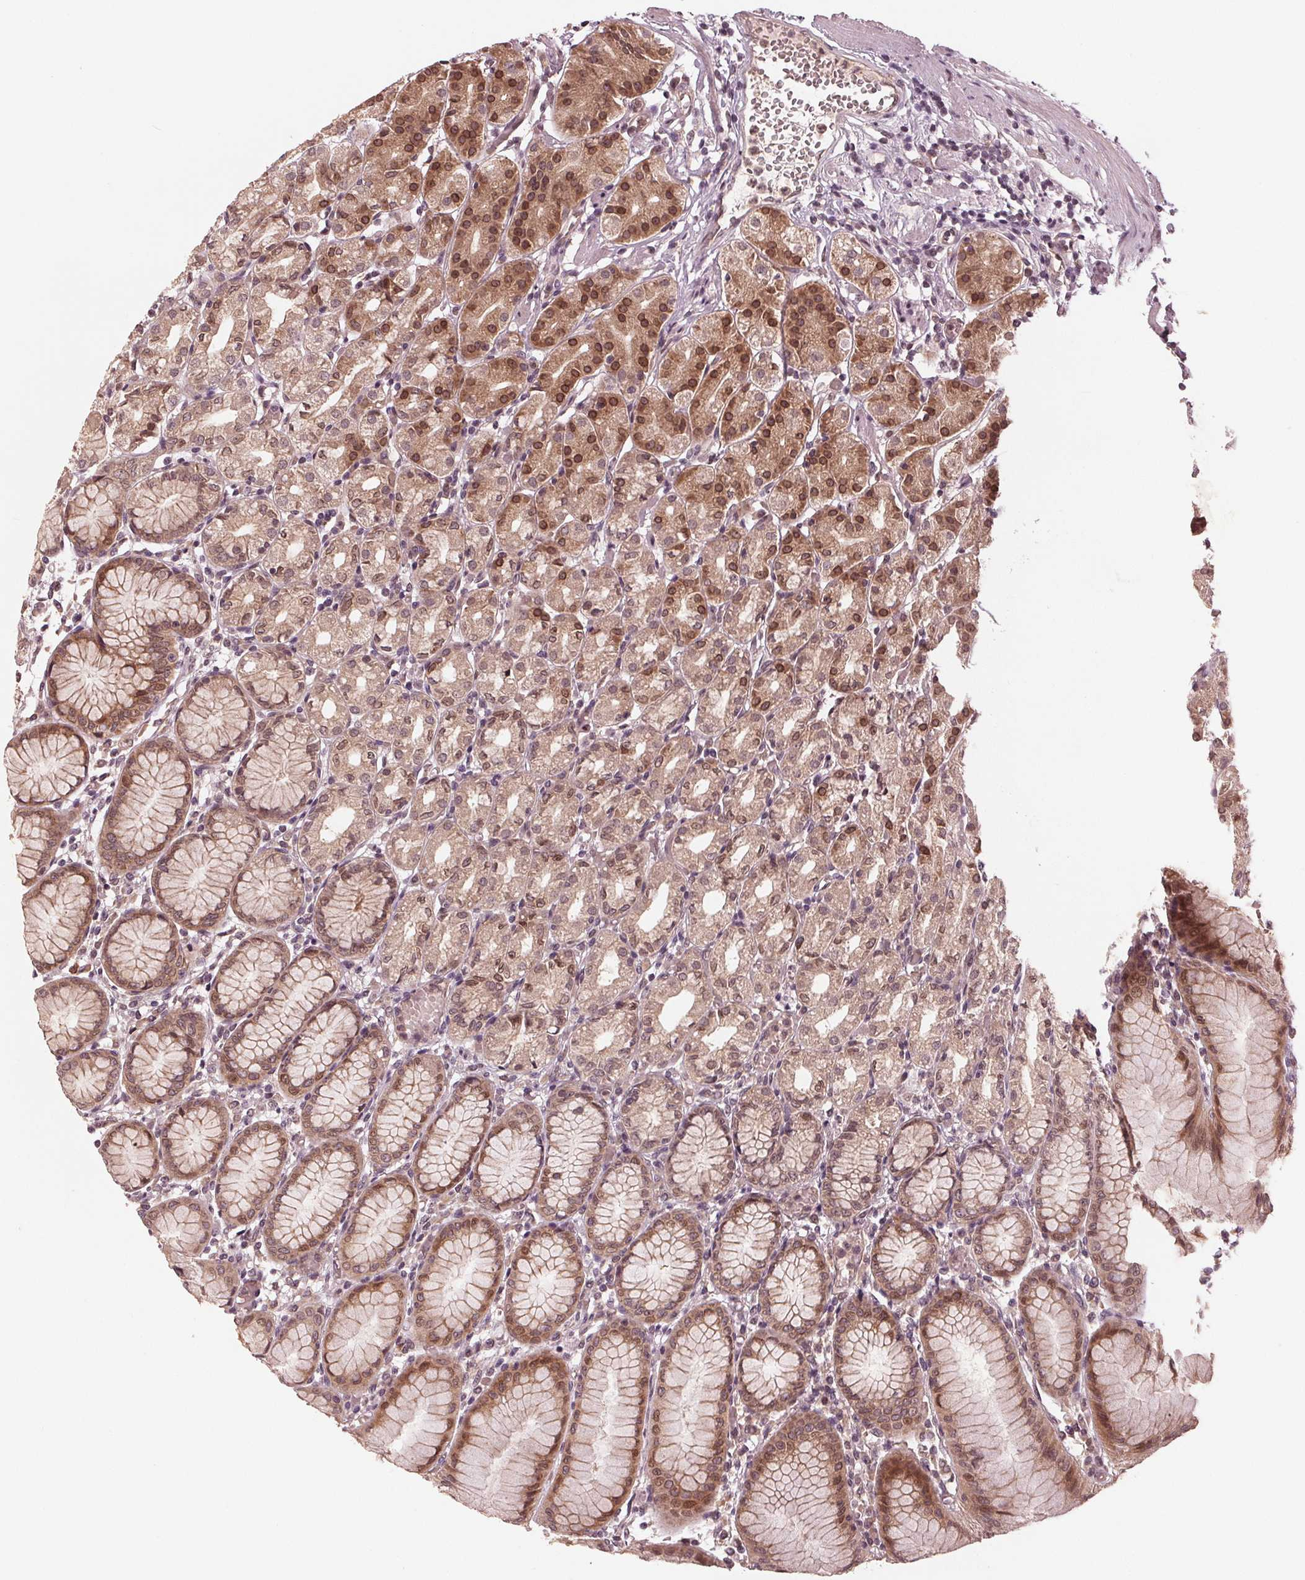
{"staining": {"intensity": "moderate", "quantity": ">75%", "location": "cytoplasmic/membranous,nuclear"}, "tissue": "stomach", "cell_type": "Glandular cells", "image_type": "normal", "snomed": [{"axis": "morphology", "description": "Normal tissue, NOS"}, {"axis": "topography", "description": "Stomach"}], "caption": "The photomicrograph demonstrates staining of unremarkable stomach, revealing moderate cytoplasmic/membranous,nuclear protein staining (brown color) within glandular cells. (brown staining indicates protein expression, while blue staining denotes nuclei).", "gene": "ZNF471", "patient": {"sex": "female", "age": 57}}